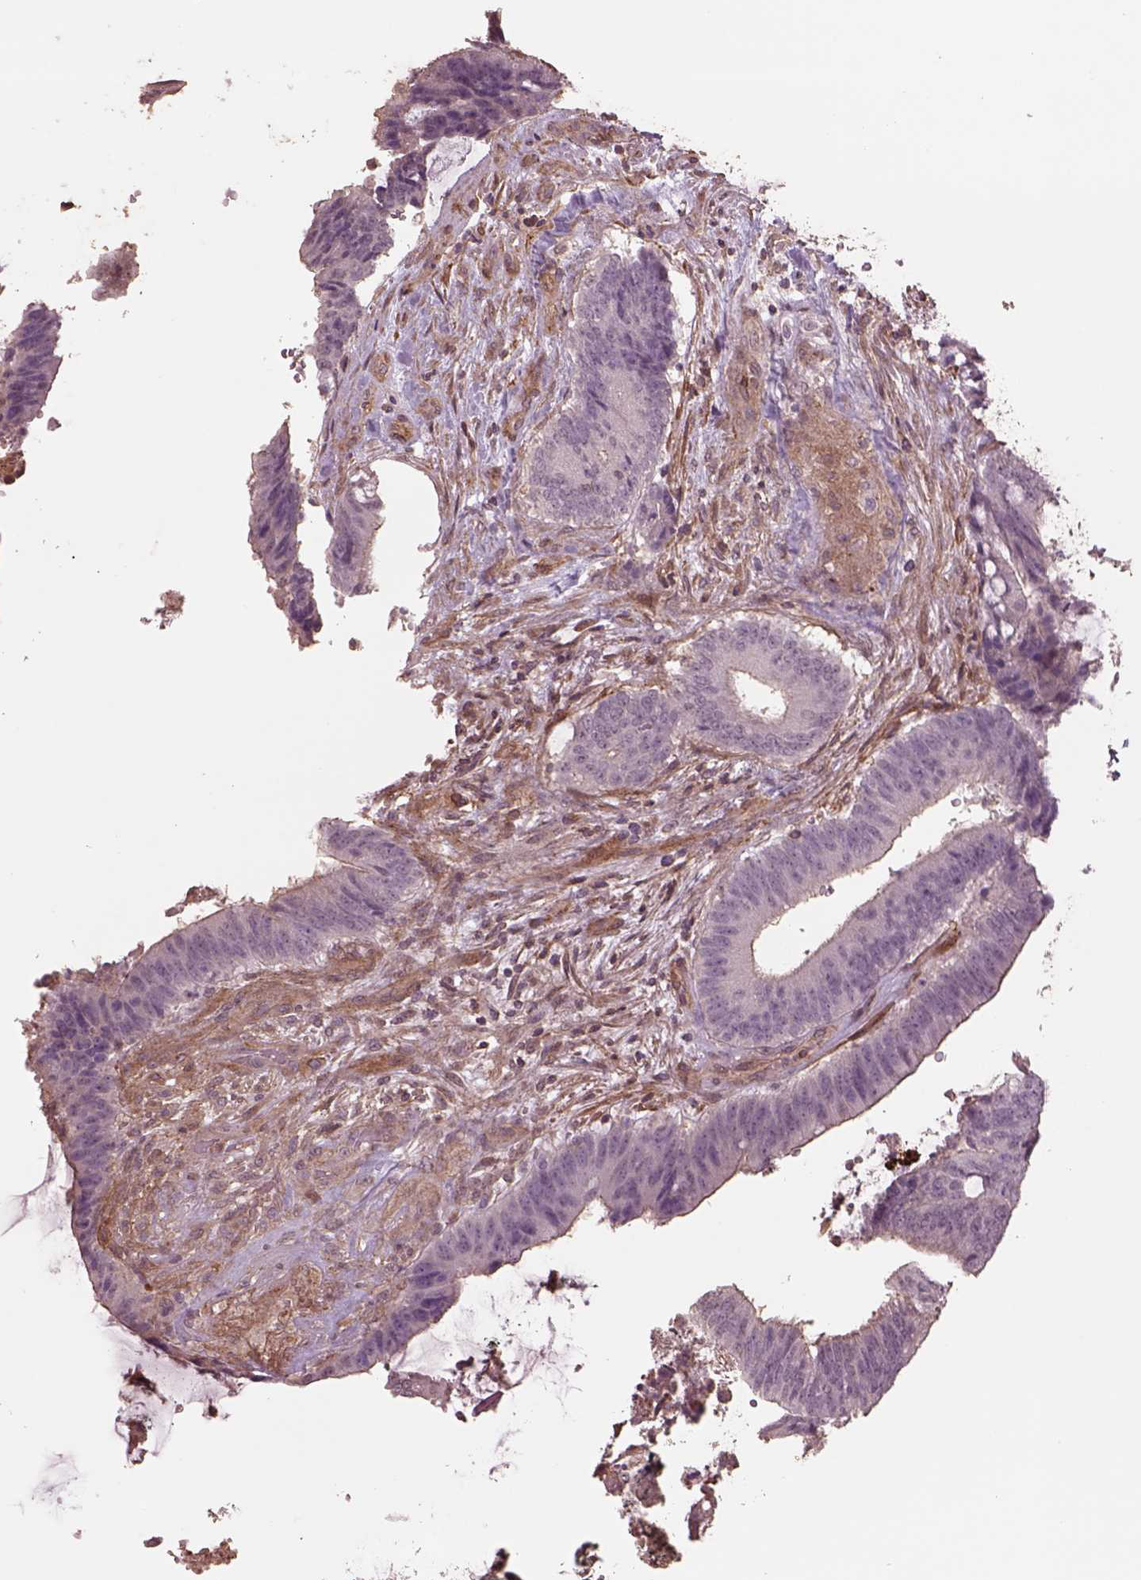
{"staining": {"intensity": "negative", "quantity": "none", "location": "none"}, "tissue": "colorectal cancer", "cell_type": "Tumor cells", "image_type": "cancer", "snomed": [{"axis": "morphology", "description": "Adenocarcinoma, NOS"}, {"axis": "topography", "description": "Colon"}], "caption": "IHC image of adenocarcinoma (colorectal) stained for a protein (brown), which shows no positivity in tumor cells.", "gene": "LIN7A", "patient": {"sex": "female", "age": 43}}